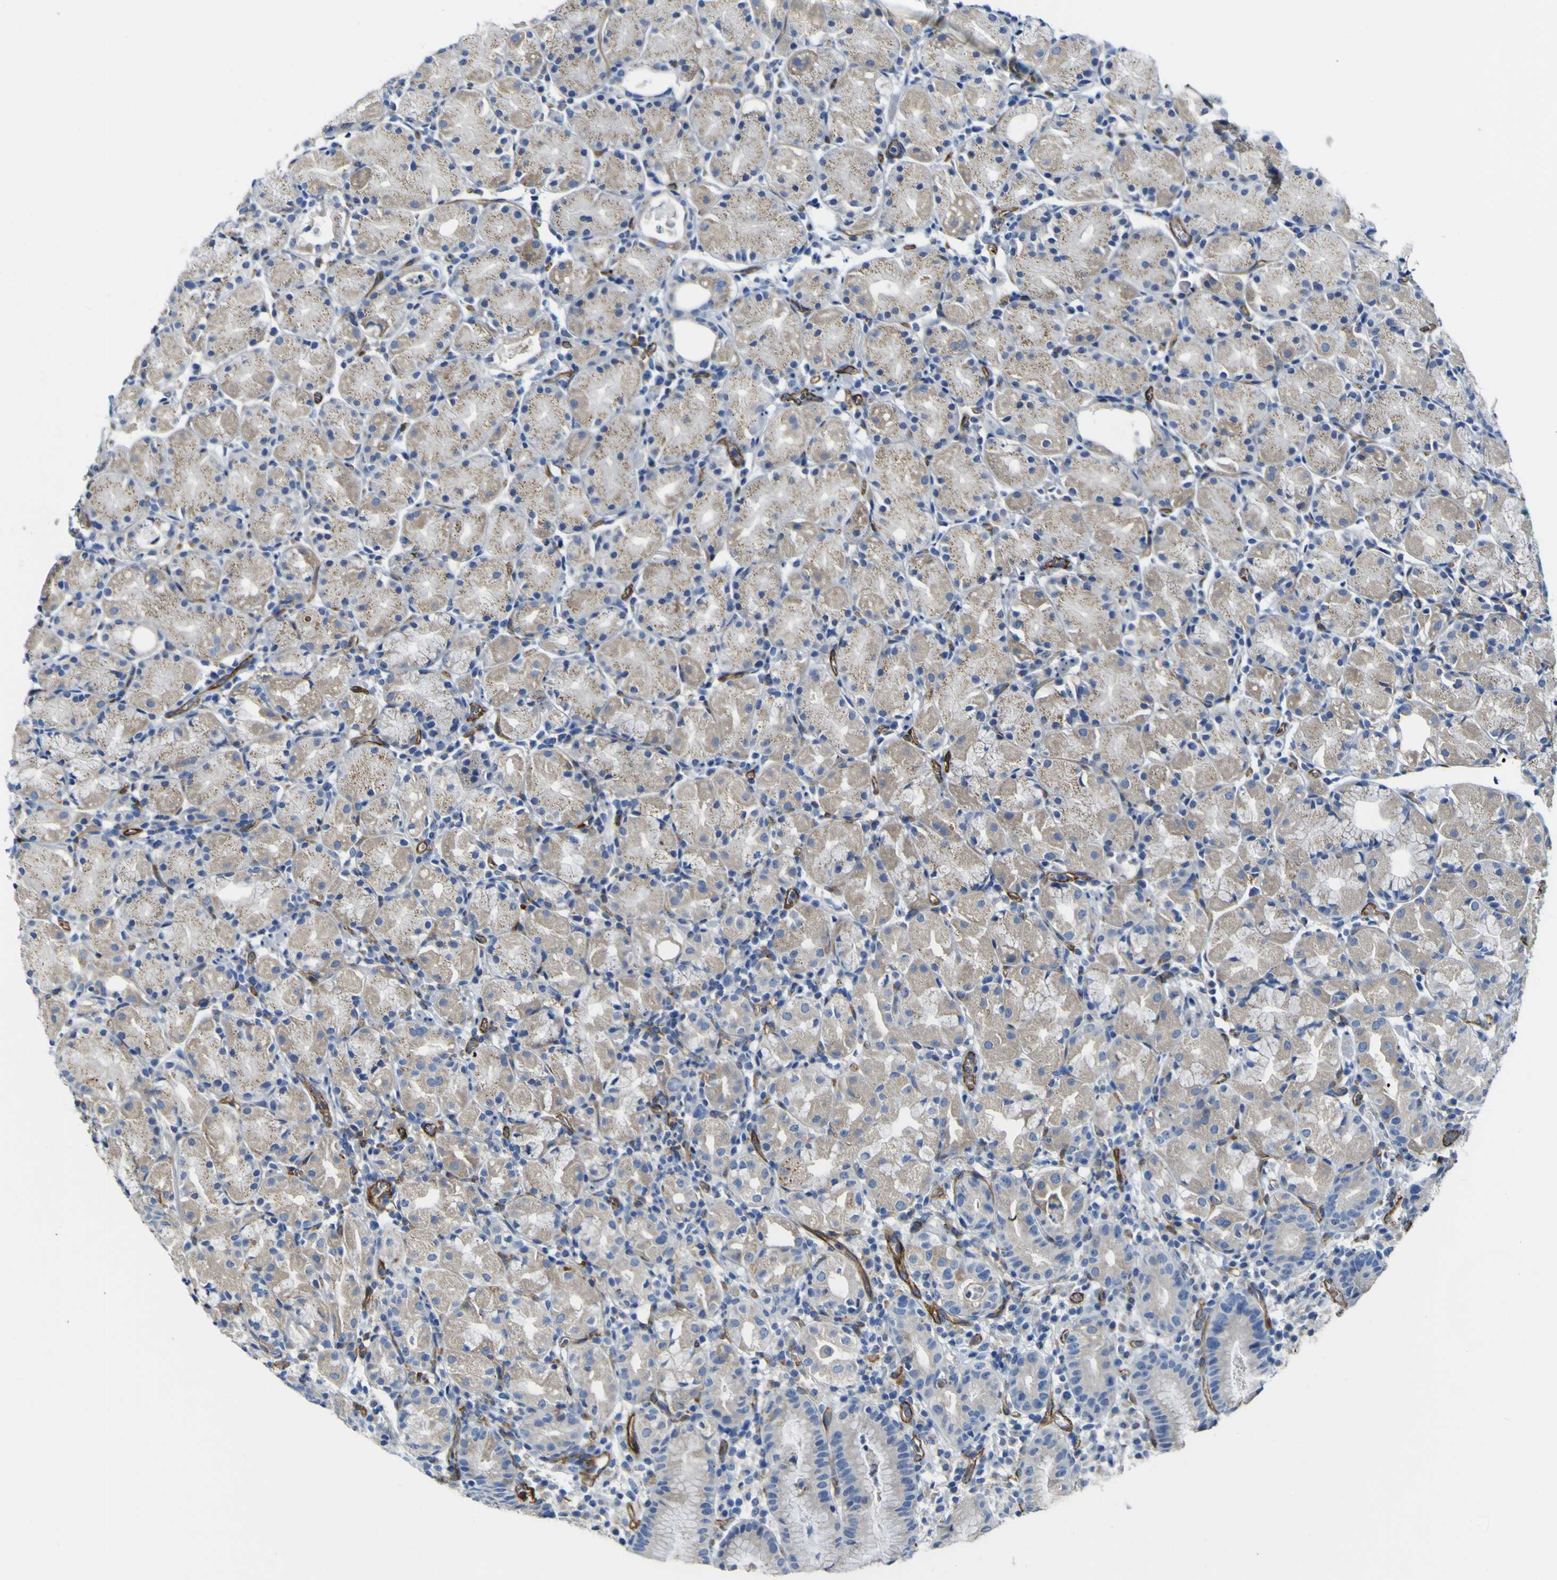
{"staining": {"intensity": "weak", "quantity": "25%-75%", "location": "cytoplasmic/membranous"}, "tissue": "stomach", "cell_type": "Glandular cells", "image_type": "normal", "snomed": [{"axis": "morphology", "description": "Normal tissue, NOS"}, {"axis": "topography", "description": "Stomach"}, {"axis": "topography", "description": "Stomach, lower"}], "caption": "A low amount of weak cytoplasmic/membranous positivity is present in approximately 25%-75% of glandular cells in normal stomach.", "gene": "CD93", "patient": {"sex": "female", "age": 75}}